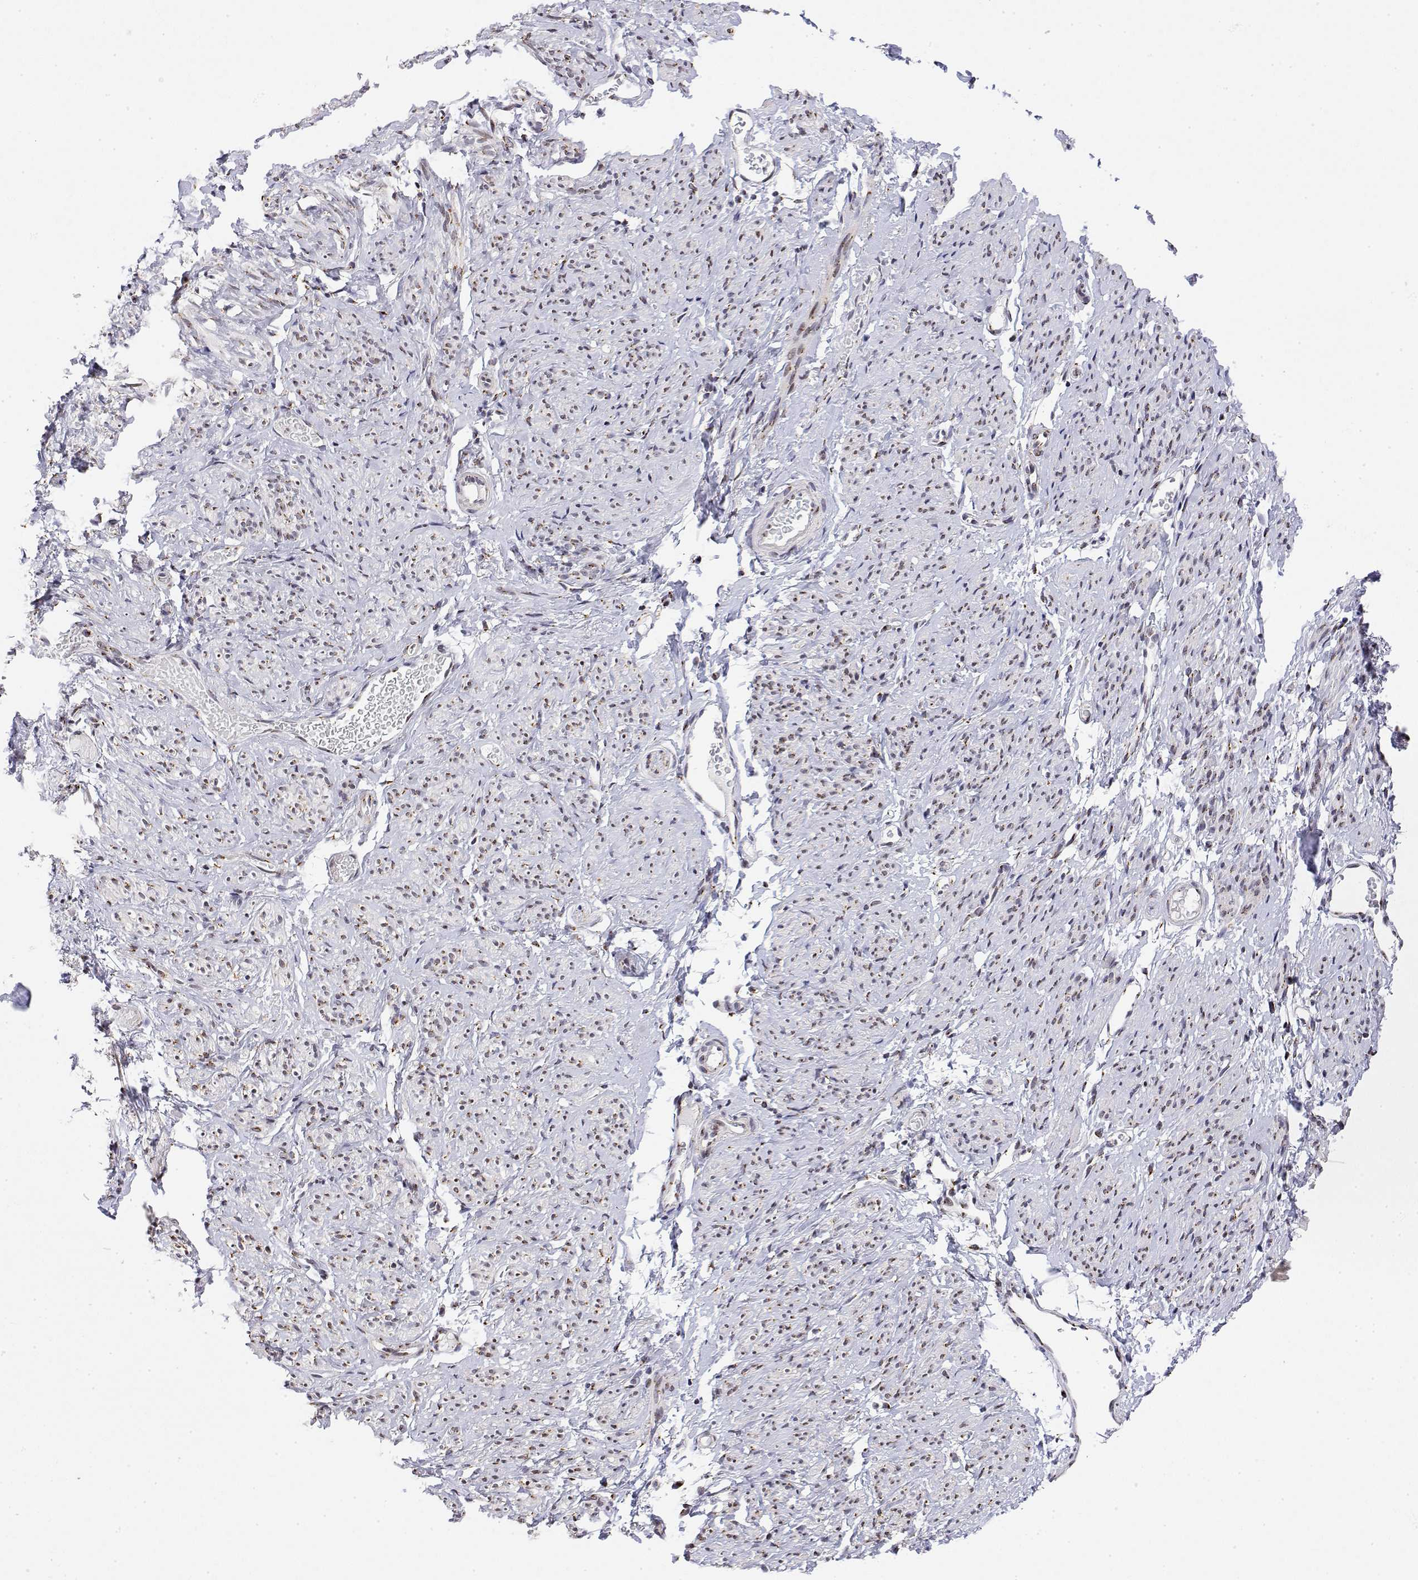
{"staining": {"intensity": "moderate", "quantity": "25%-75%", "location": "cytoplasmic/membranous"}, "tissue": "smooth muscle", "cell_type": "Smooth muscle cells", "image_type": "normal", "snomed": [{"axis": "morphology", "description": "Normal tissue, NOS"}, {"axis": "topography", "description": "Smooth muscle"}], "caption": "The histopathology image shows staining of normal smooth muscle, revealing moderate cytoplasmic/membranous protein expression (brown color) within smooth muscle cells.", "gene": "YIPF3", "patient": {"sex": "female", "age": 65}}